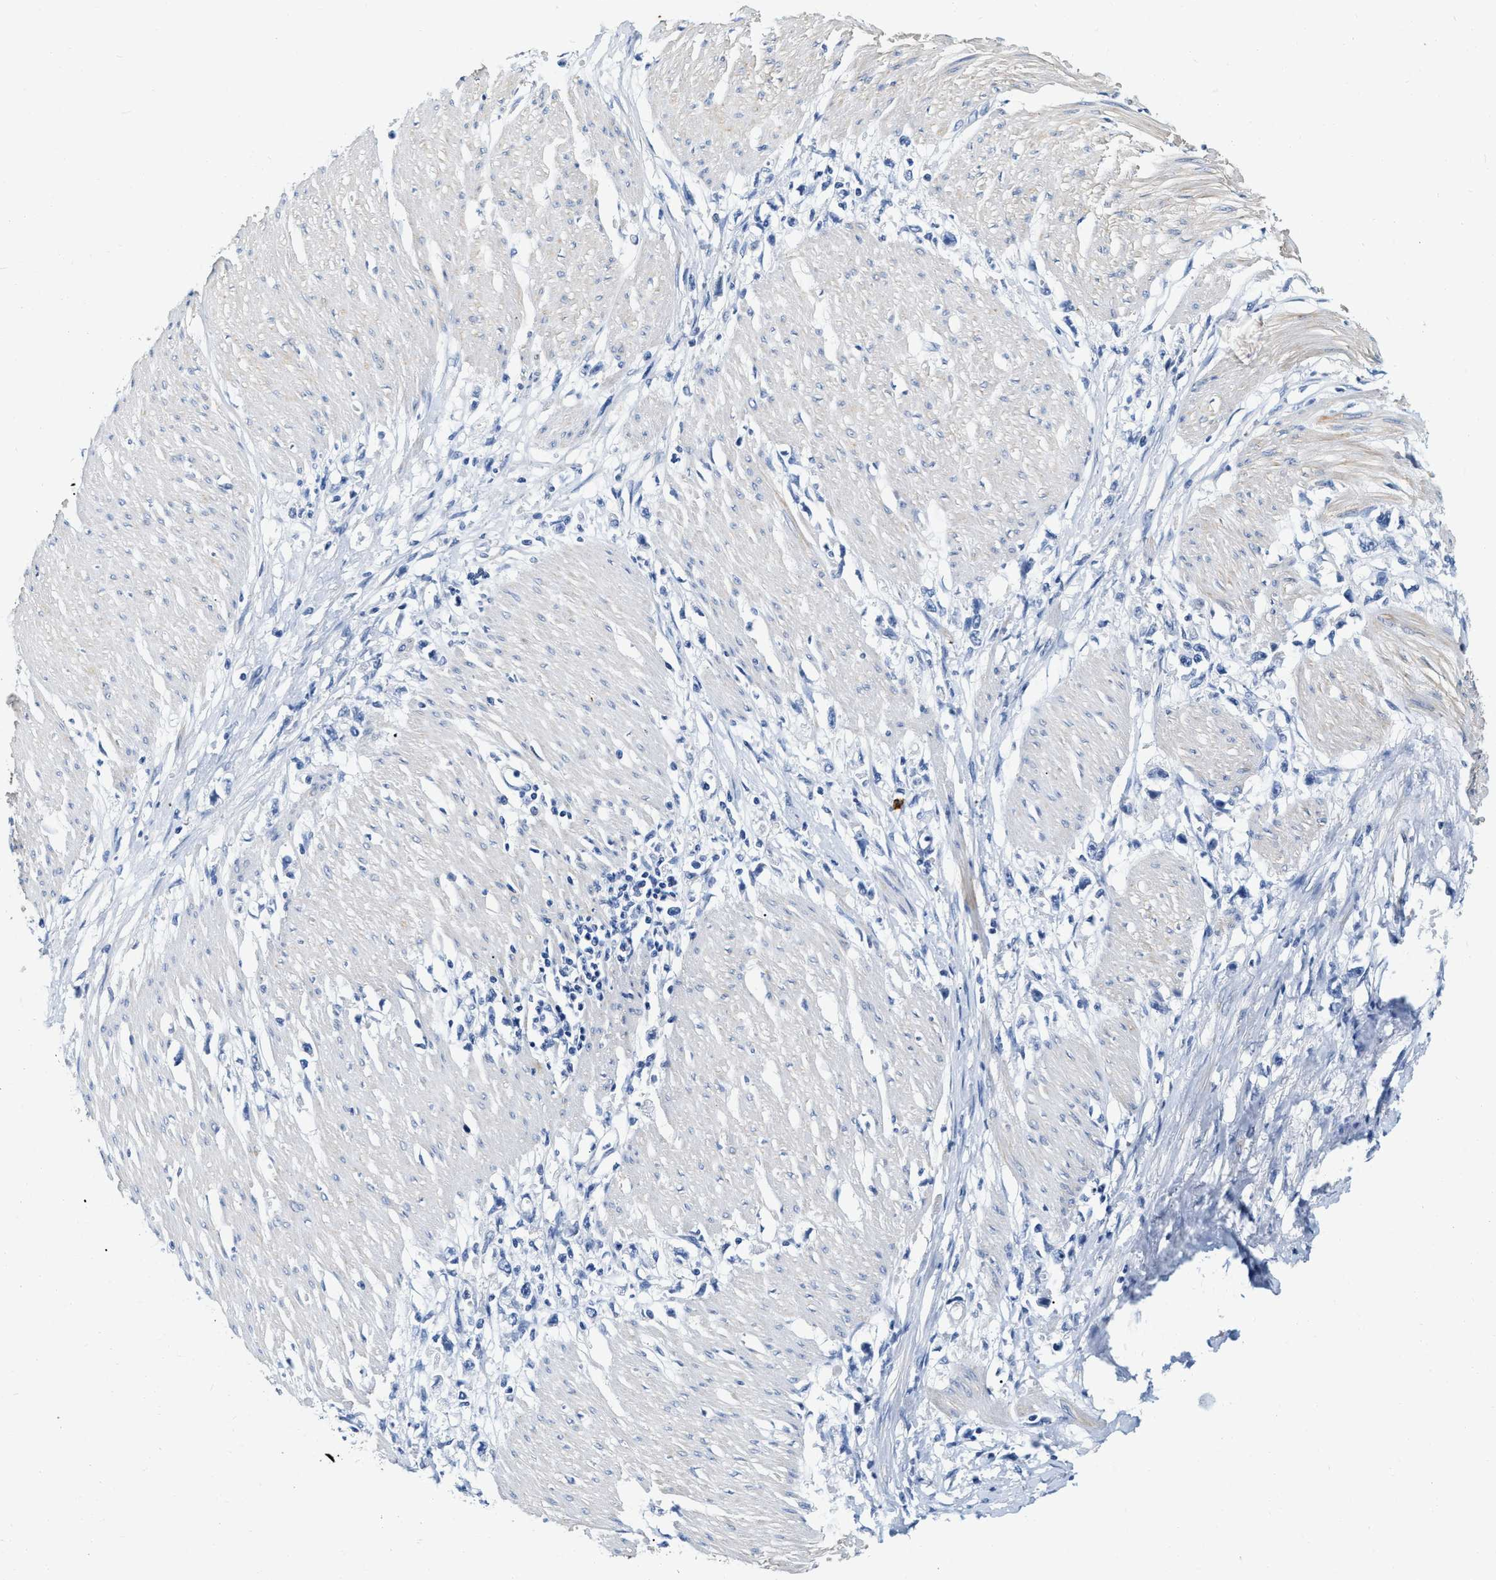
{"staining": {"intensity": "negative", "quantity": "none", "location": "none"}, "tissue": "stomach cancer", "cell_type": "Tumor cells", "image_type": "cancer", "snomed": [{"axis": "morphology", "description": "Adenocarcinoma, NOS"}, {"axis": "topography", "description": "Stomach"}], "caption": "This photomicrograph is of stomach cancer (adenocarcinoma) stained with IHC to label a protein in brown with the nuclei are counter-stained blue. There is no expression in tumor cells. Brightfield microscopy of IHC stained with DAB (3,3'-diaminobenzidine) (brown) and hematoxylin (blue), captured at high magnification.", "gene": "EIF2AK2", "patient": {"sex": "female", "age": 59}}